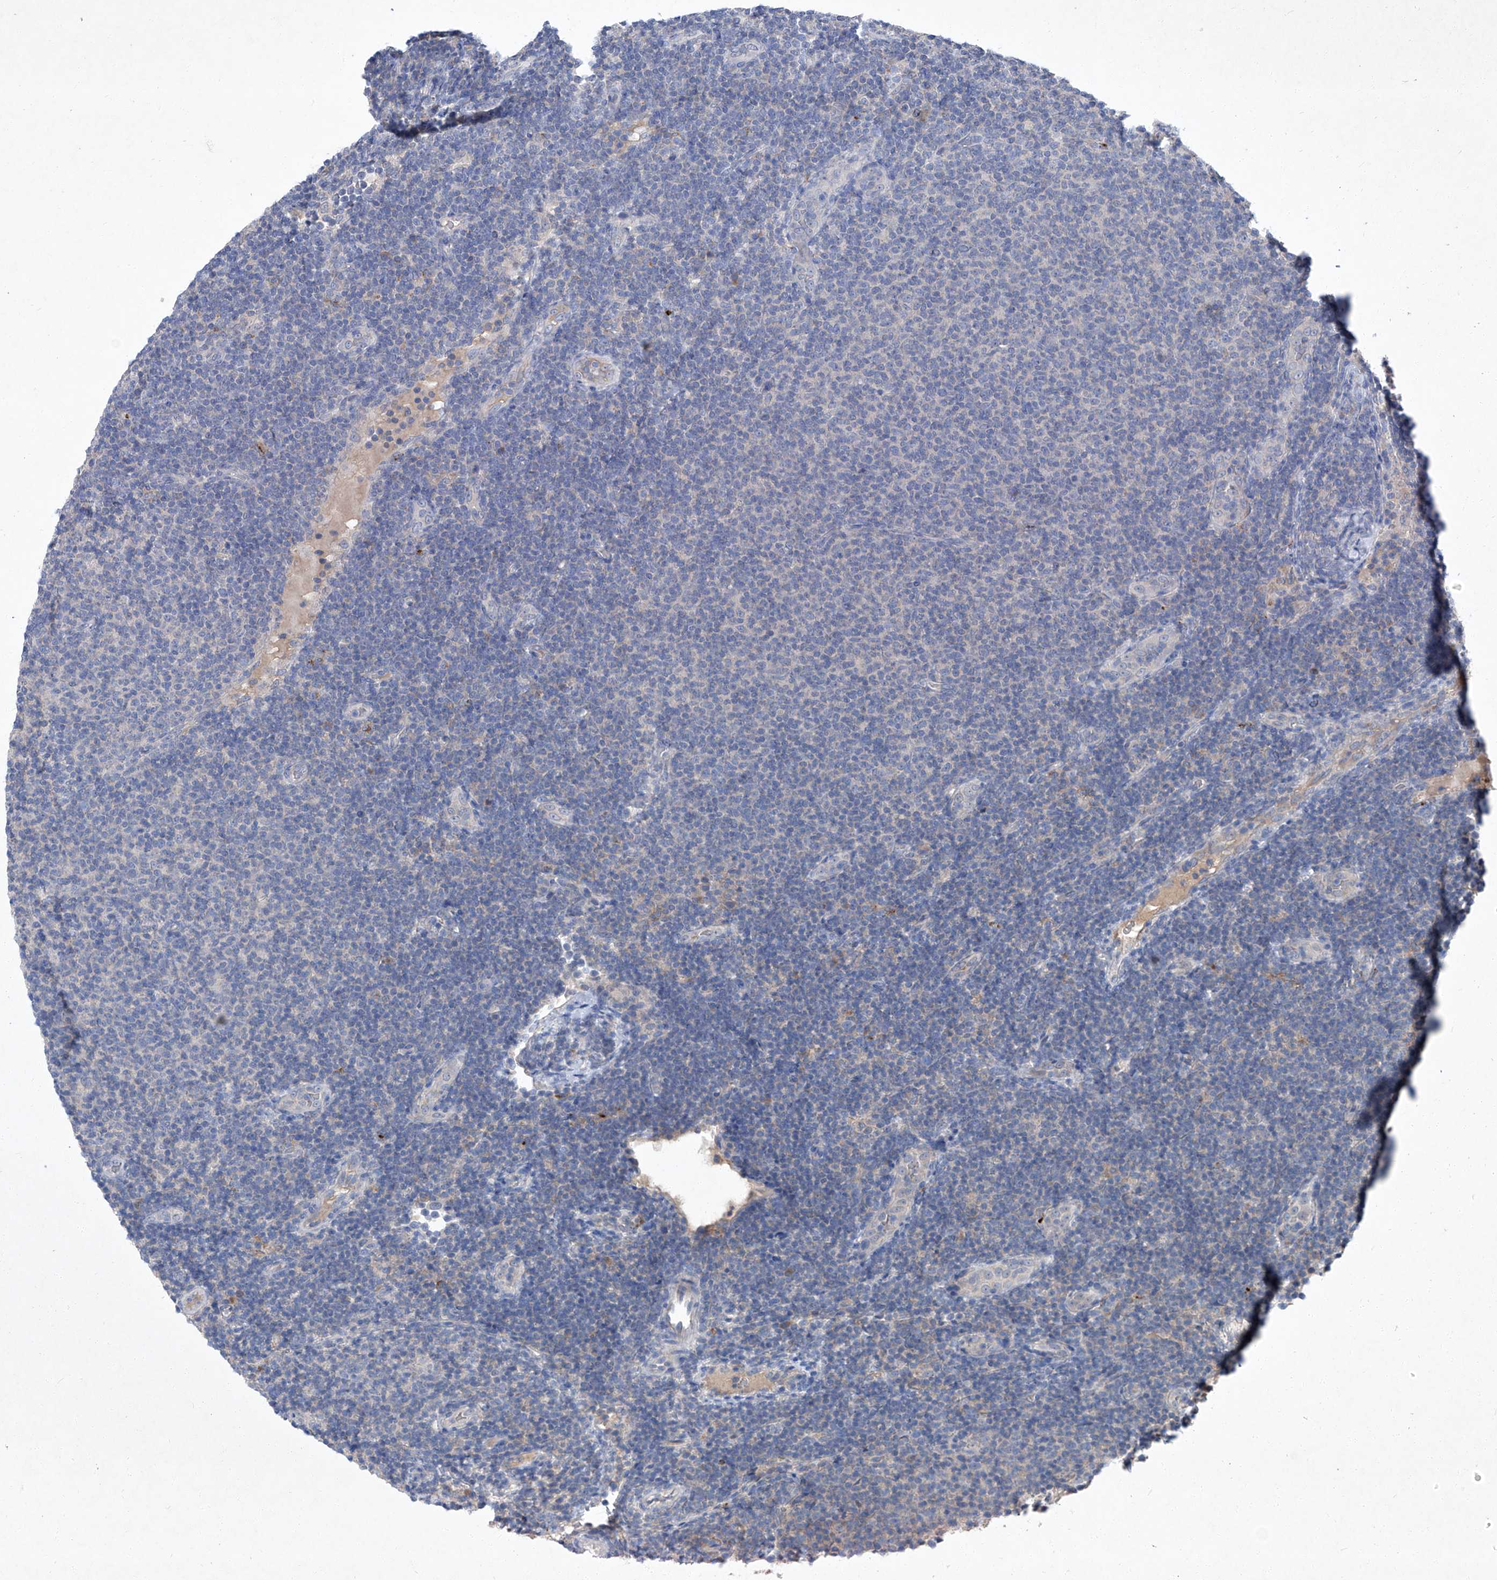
{"staining": {"intensity": "negative", "quantity": "none", "location": "none"}, "tissue": "lymphoma", "cell_type": "Tumor cells", "image_type": "cancer", "snomed": [{"axis": "morphology", "description": "Malignant lymphoma, non-Hodgkin's type, Low grade"}, {"axis": "topography", "description": "Lymph node"}], "caption": "Lymphoma was stained to show a protein in brown. There is no significant staining in tumor cells. (Stains: DAB IHC with hematoxylin counter stain, Microscopy: brightfield microscopy at high magnification).", "gene": "SBK2", "patient": {"sex": "male", "age": 66}}